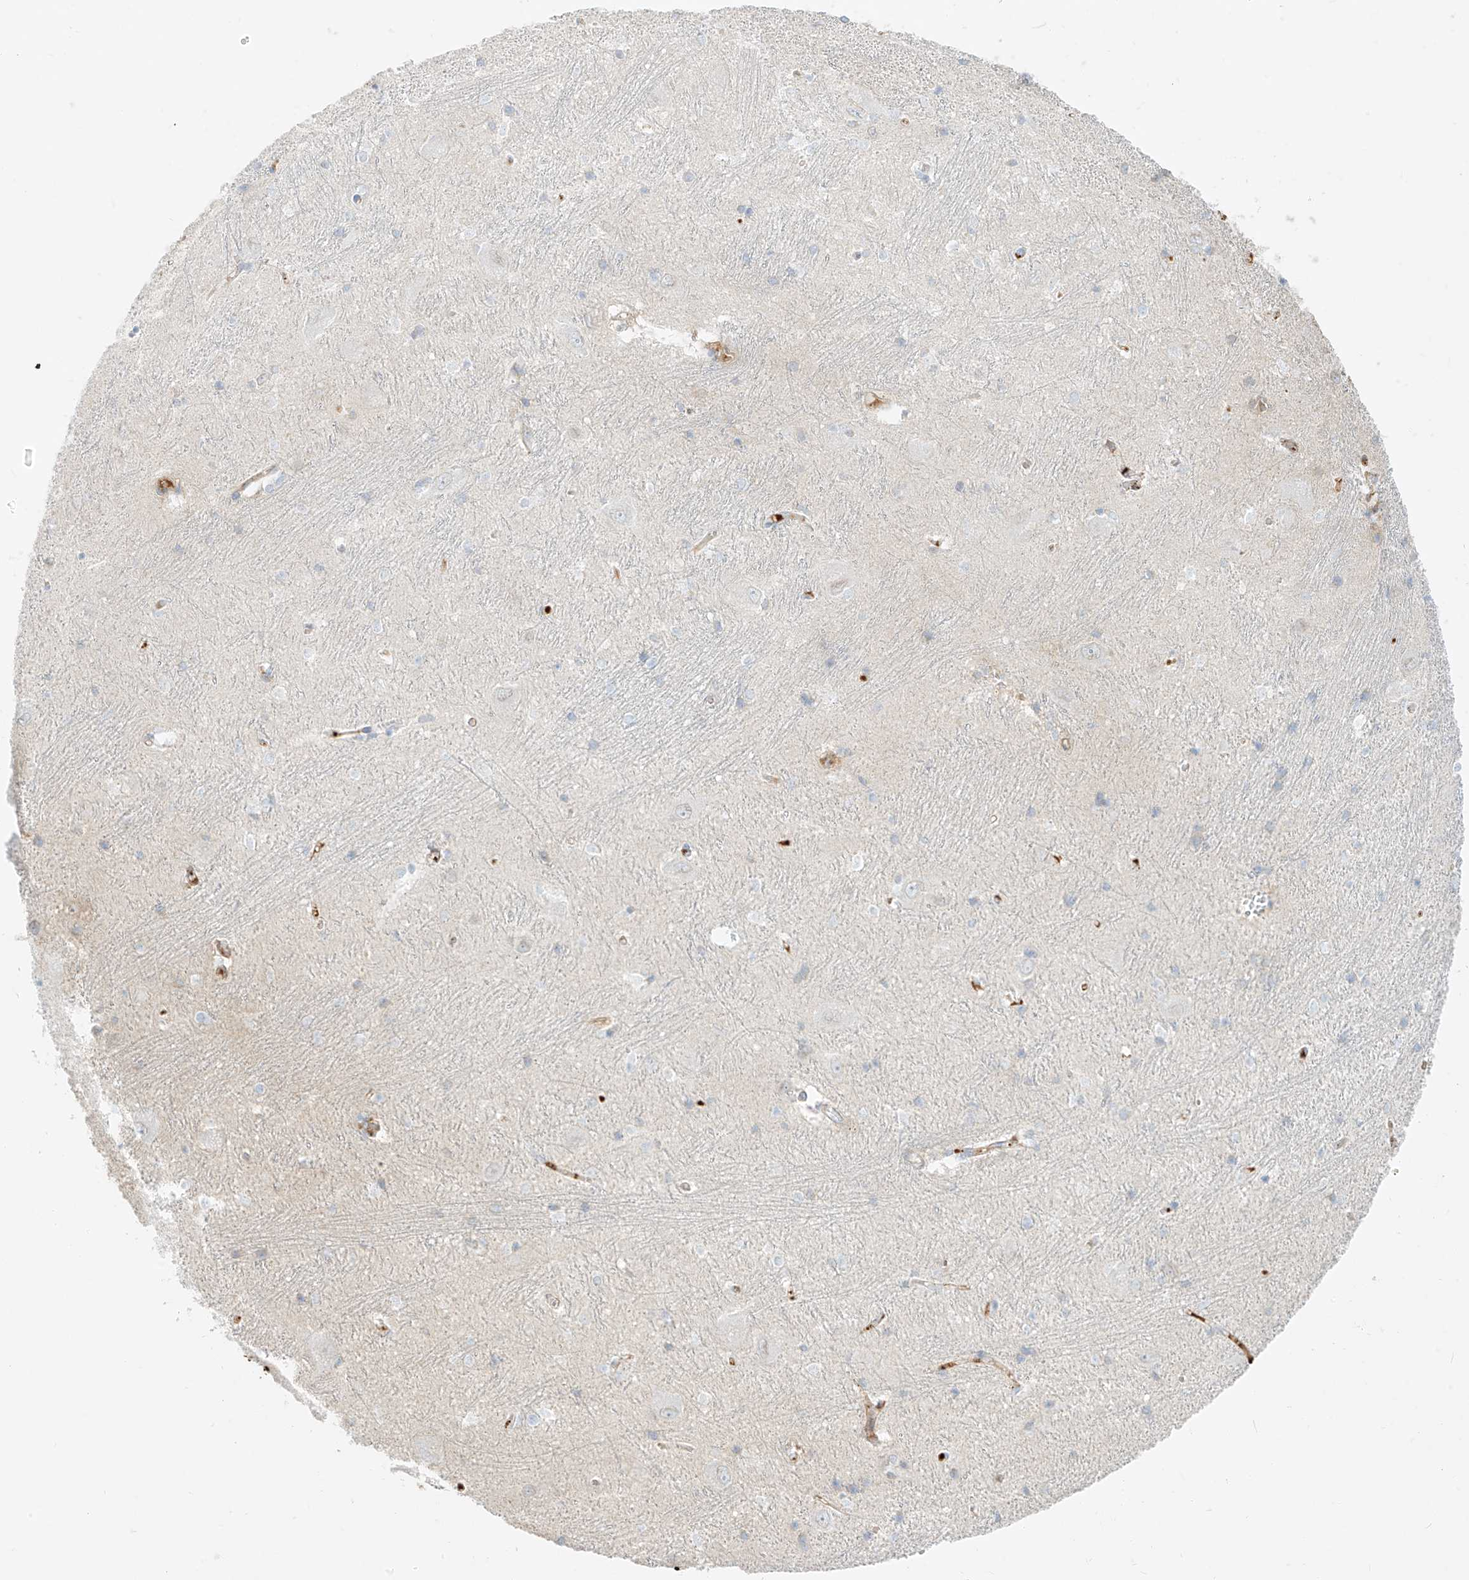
{"staining": {"intensity": "negative", "quantity": "none", "location": "none"}, "tissue": "caudate", "cell_type": "Glial cells", "image_type": "normal", "snomed": [{"axis": "morphology", "description": "Normal tissue, NOS"}, {"axis": "topography", "description": "Lateral ventricle wall"}], "caption": "Glial cells show no significant protein staining in unremarkable caudate.", "gene": "OCSTAMP", "patient": {"sex": "male", "age": 37}}